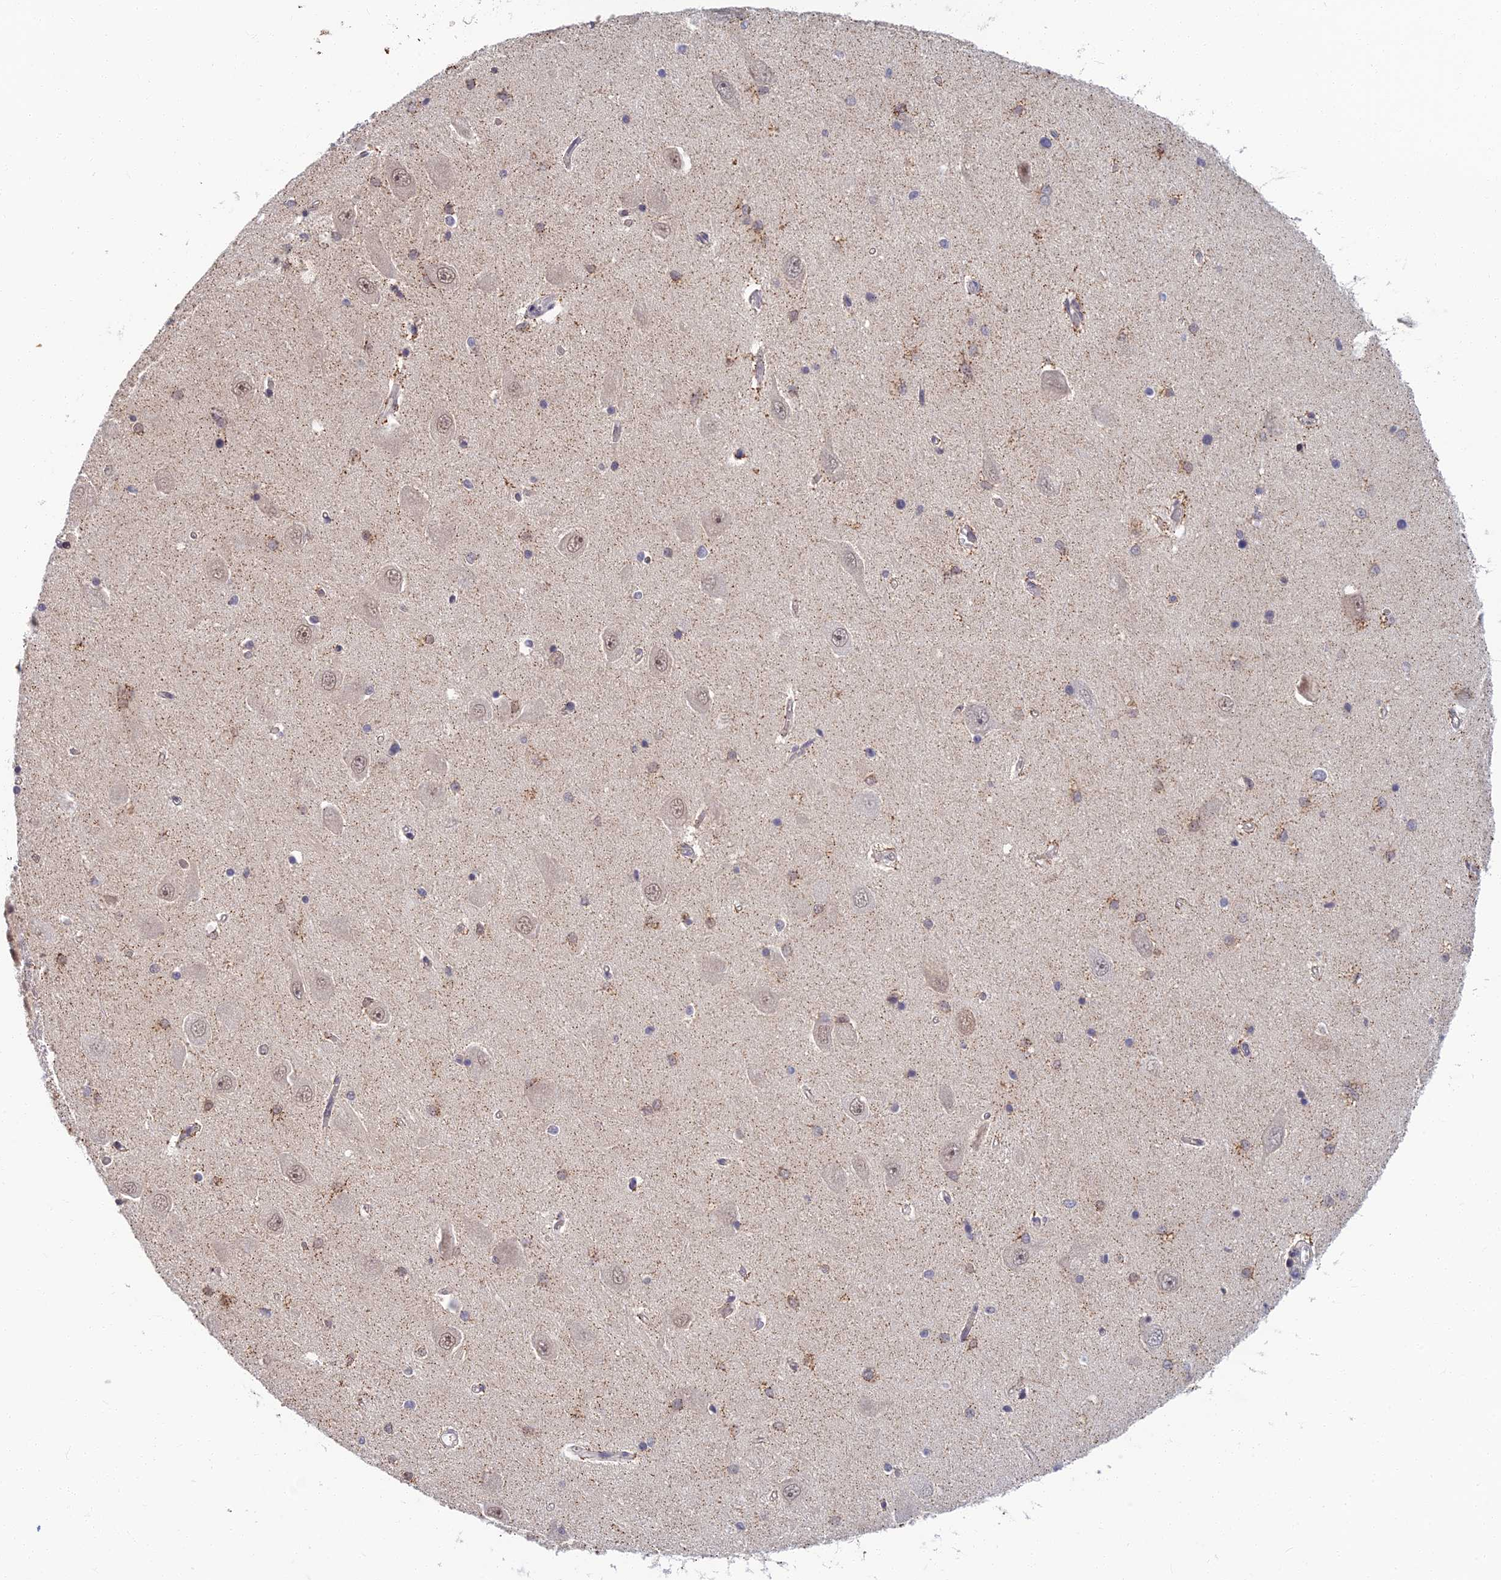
{"staining": {"intensity": "moderate", "quantity": "<25%", "location": "nuclear"}, "tissue": "hippocampus", "cell_type": "Glial cells", "image_type": "normal", "snomed": [{"axis": "morphology", "description": "Normal tissue, NOS"}, {"axis": "topography", "description": "Hippocampus"}], "caption": "This is an image of IHC staining of normal hippocampus, which shows moderate positivity in the nuclear of glial cells.", "gene": "TCEA2", "patient": {"sex": "male", "age": 45}}